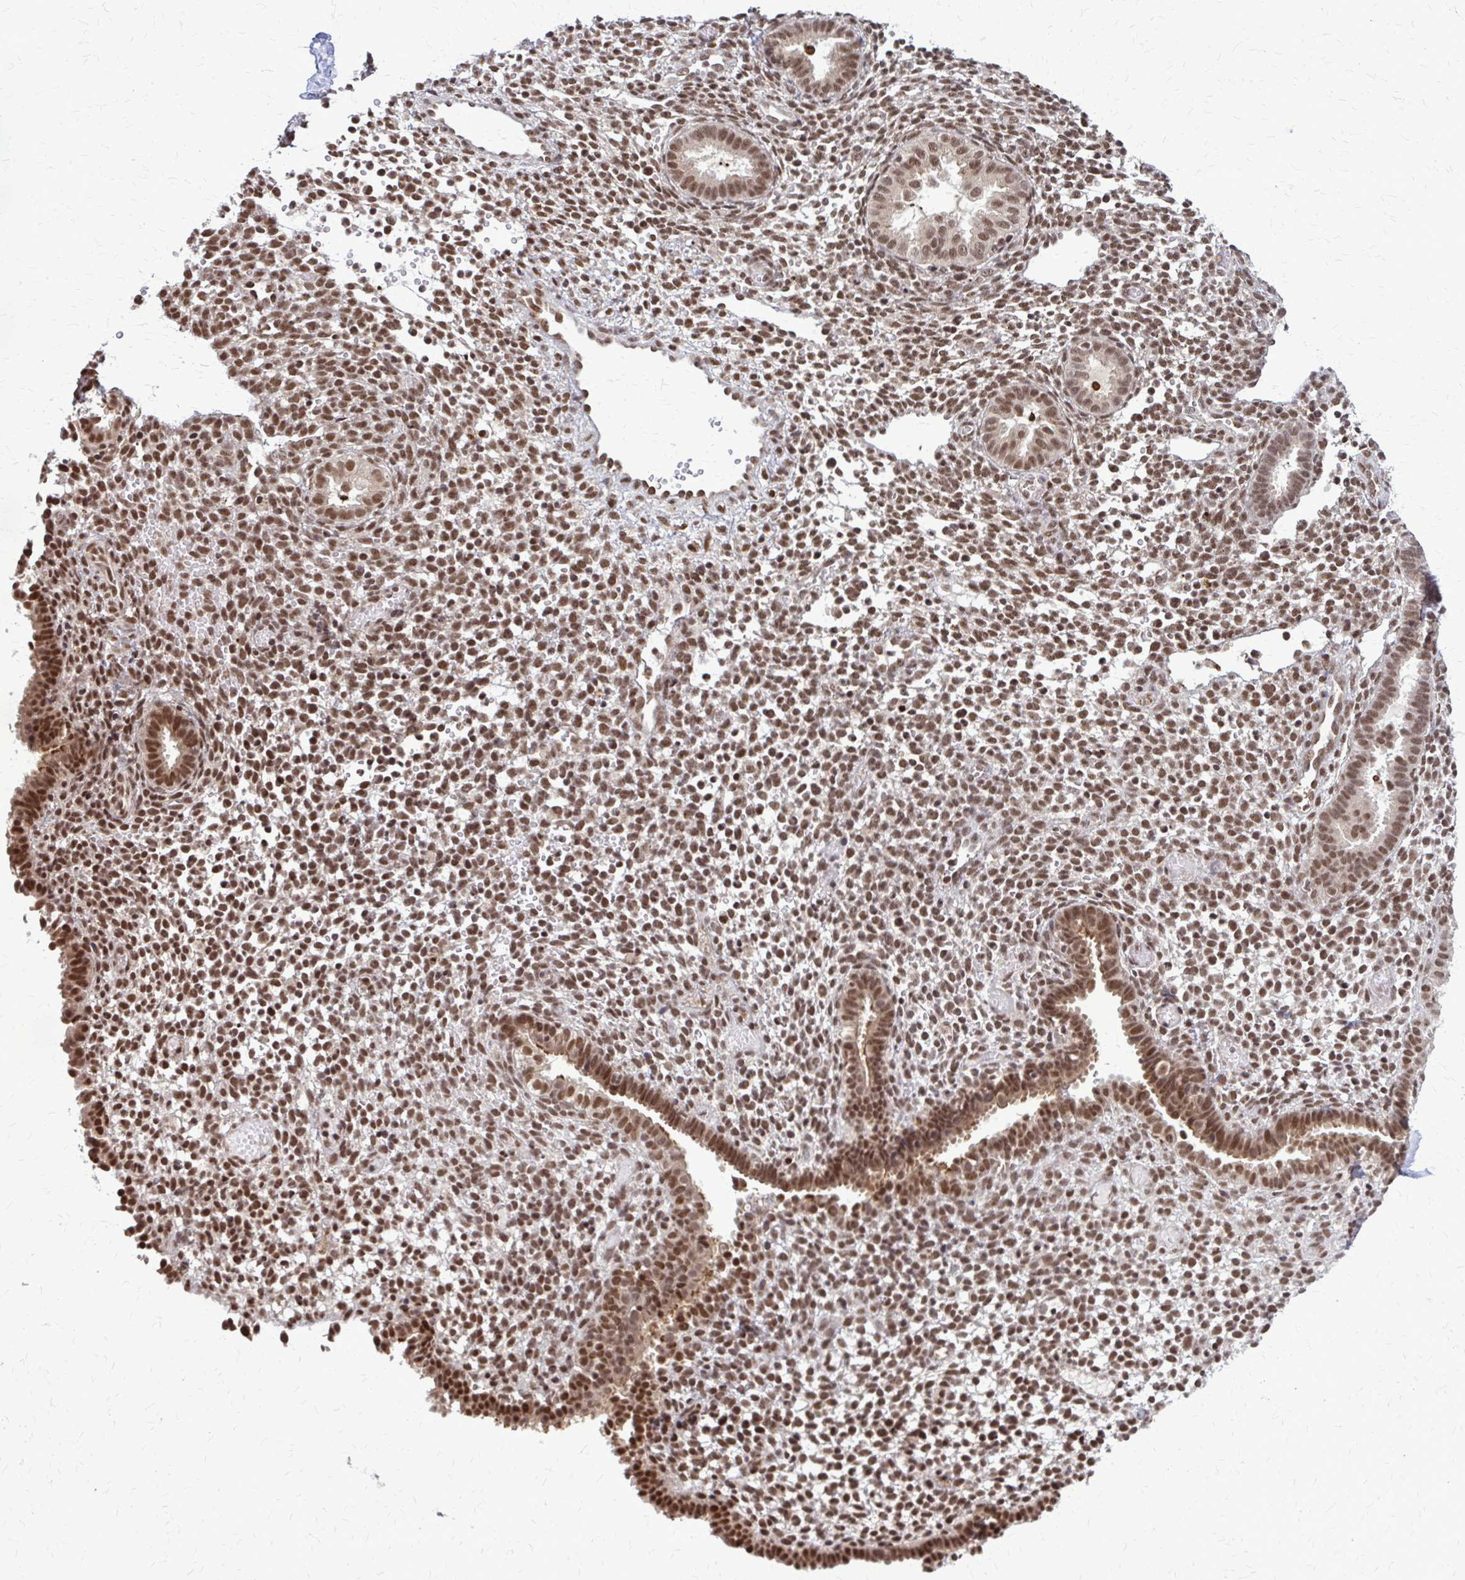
{"staining": {"intensity": "moderate", "quantity": ">75%", "location": "nuclear"}, "tissue": "endometrium", "cell_type": "Cells in endometrial stroma", "image_type": "normal", "snomed": [{"axis": "morphology", "description": "Normal tissue, NOS"}, {"axis": "topography", "description": "Endometrium"}], "caption": "The histopathology image displays immunohistochemical staining of benign endometrium. There is moderate nuclear positivity is present in approximately >75% of cells in endometrial stroma.", "gene": "HDAC3", "patient": {"sex": "female", "age": 36}}